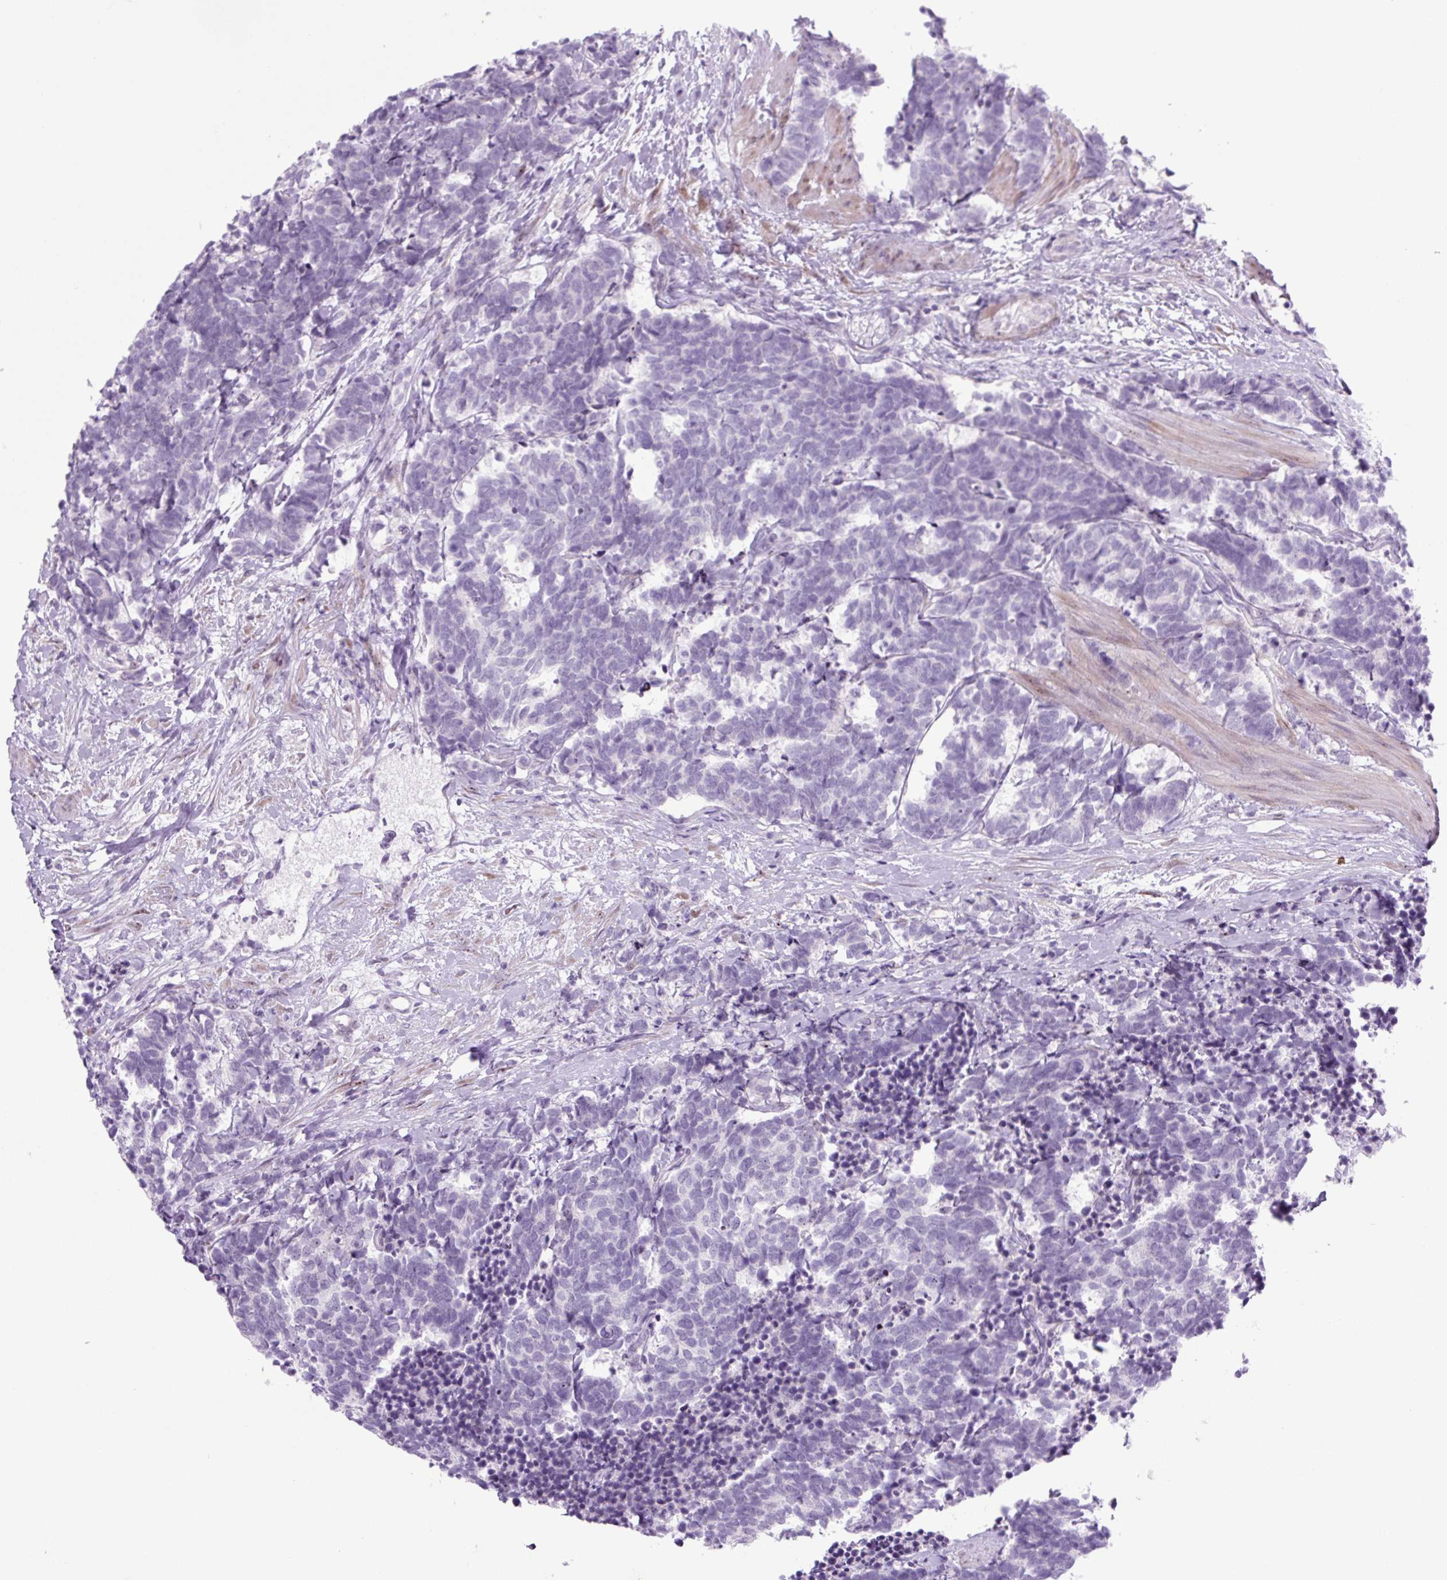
{"staining": {"intensity": "negative", "quantity": "none", "location": "none"}, "tissue": "carcinoid", "cell_type": "Tumor cells", "image_type": "cancer", "snomed": [{"axis": "morphology", "description": "Carcinoma, NOS"}, {"axis": "morphology", "description": "Carcinoid, malignant, NOS"}, {"axis": "topography", "description": "Prostate"}], "caption": "IHC image of carcinoma stained for a protein (brown), which displays no staining in tumor cells.", "gene": "RRS1", "patient": {"sex": "male", "age": 57}}